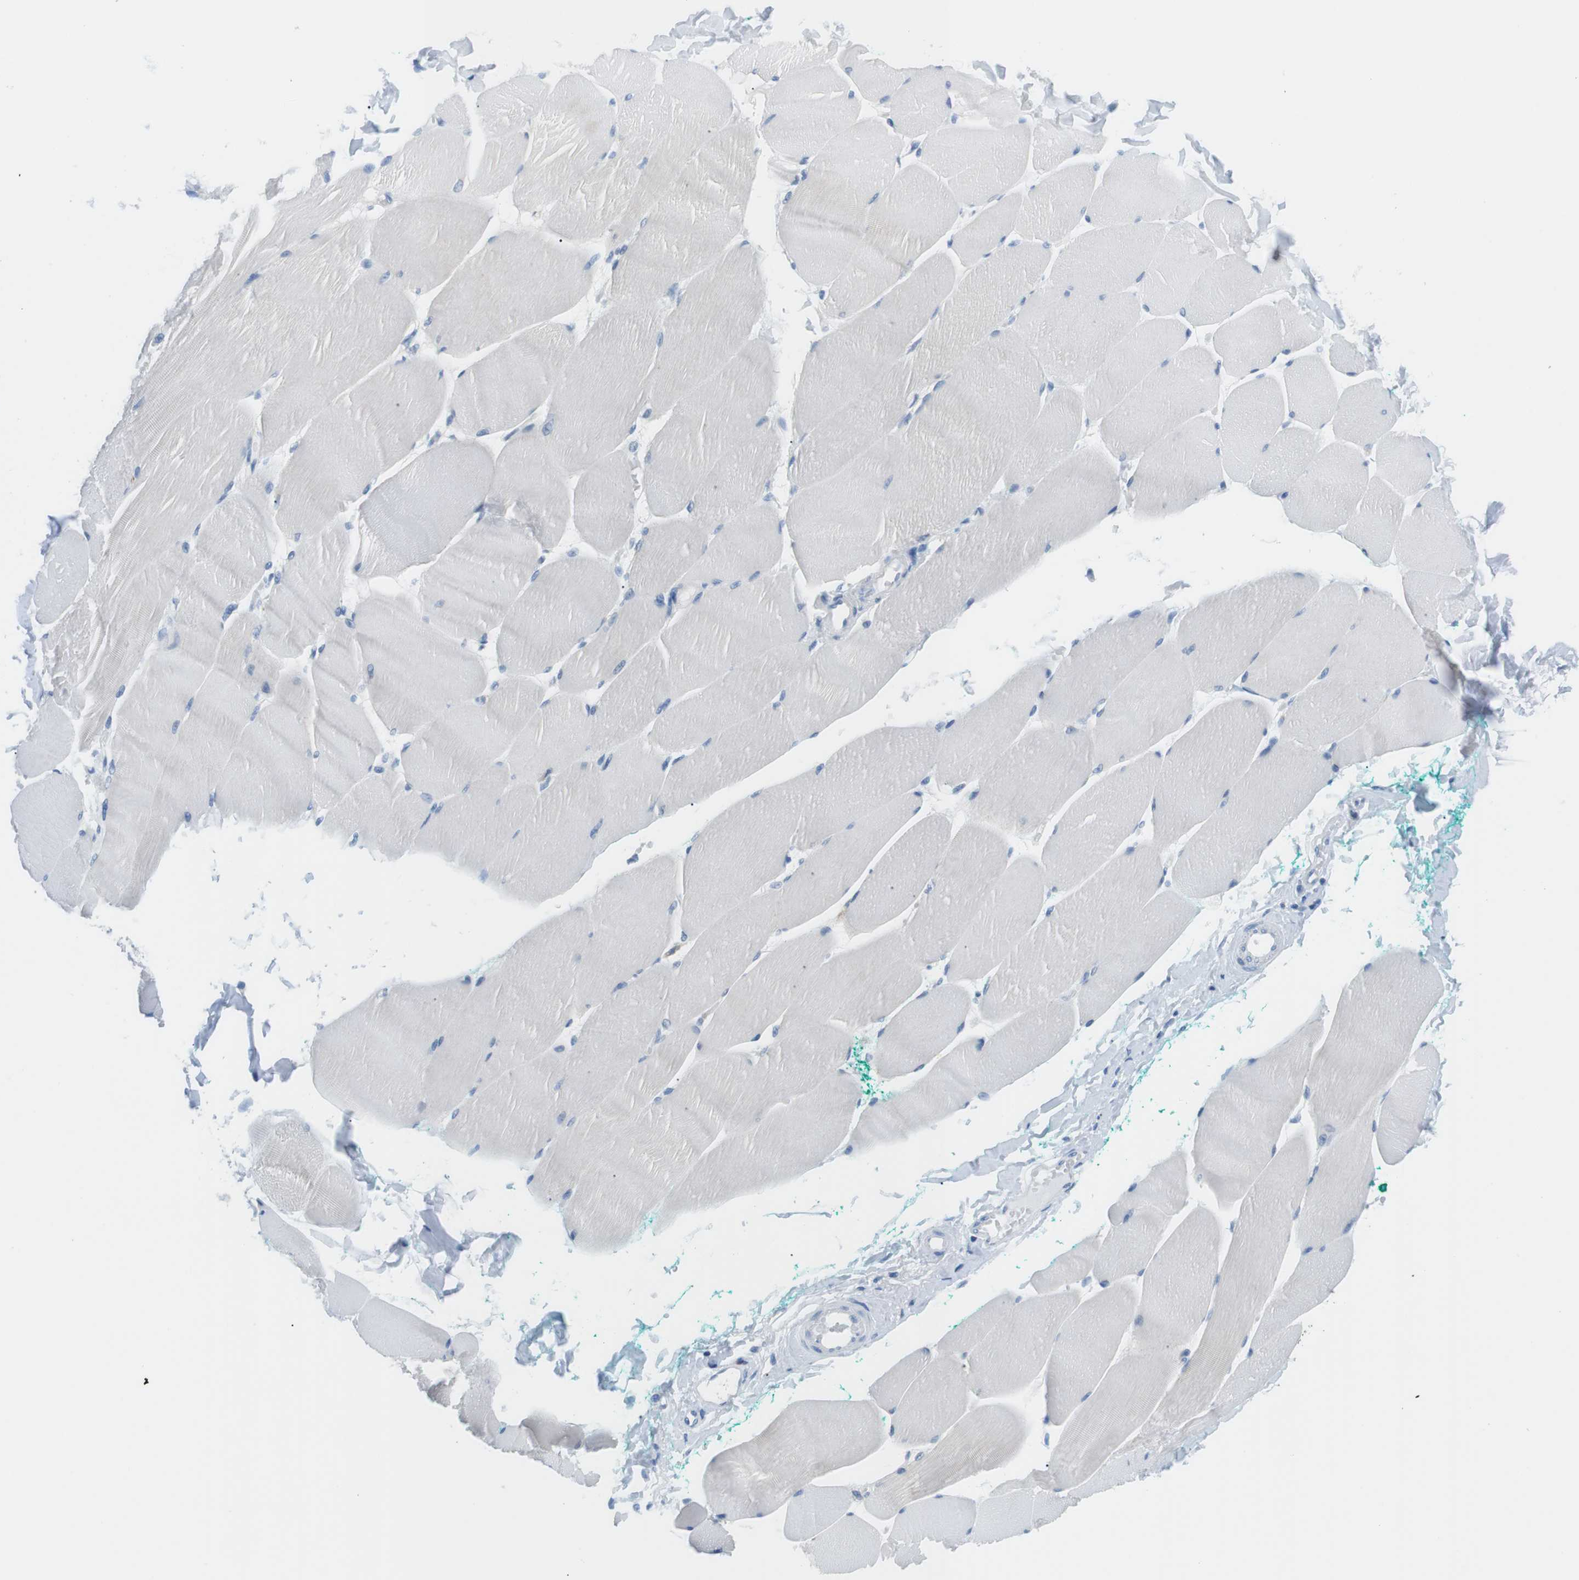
{"staining": {"intensity": "negative", "quantity": "none", "location": "none"}, "tissue": "skeletal muscle", "cell_type": "Myocytes", "image_type": "normal", "snomed": [{"axis": "morphology", "description": "Normal tissue, NOS"}, {"axis": "morphology", "description": "Squamous cell carcinoma, NOS"}, {"axis": "topography", "description": "Skeletal muscle"}], "caption": "This is an IHC photomicrograph of unremarkable skeletal muscle. There is no staining in myocytes.", "gene": "TNFRSF4", "patient": {"sex": "male", "age": 51}}